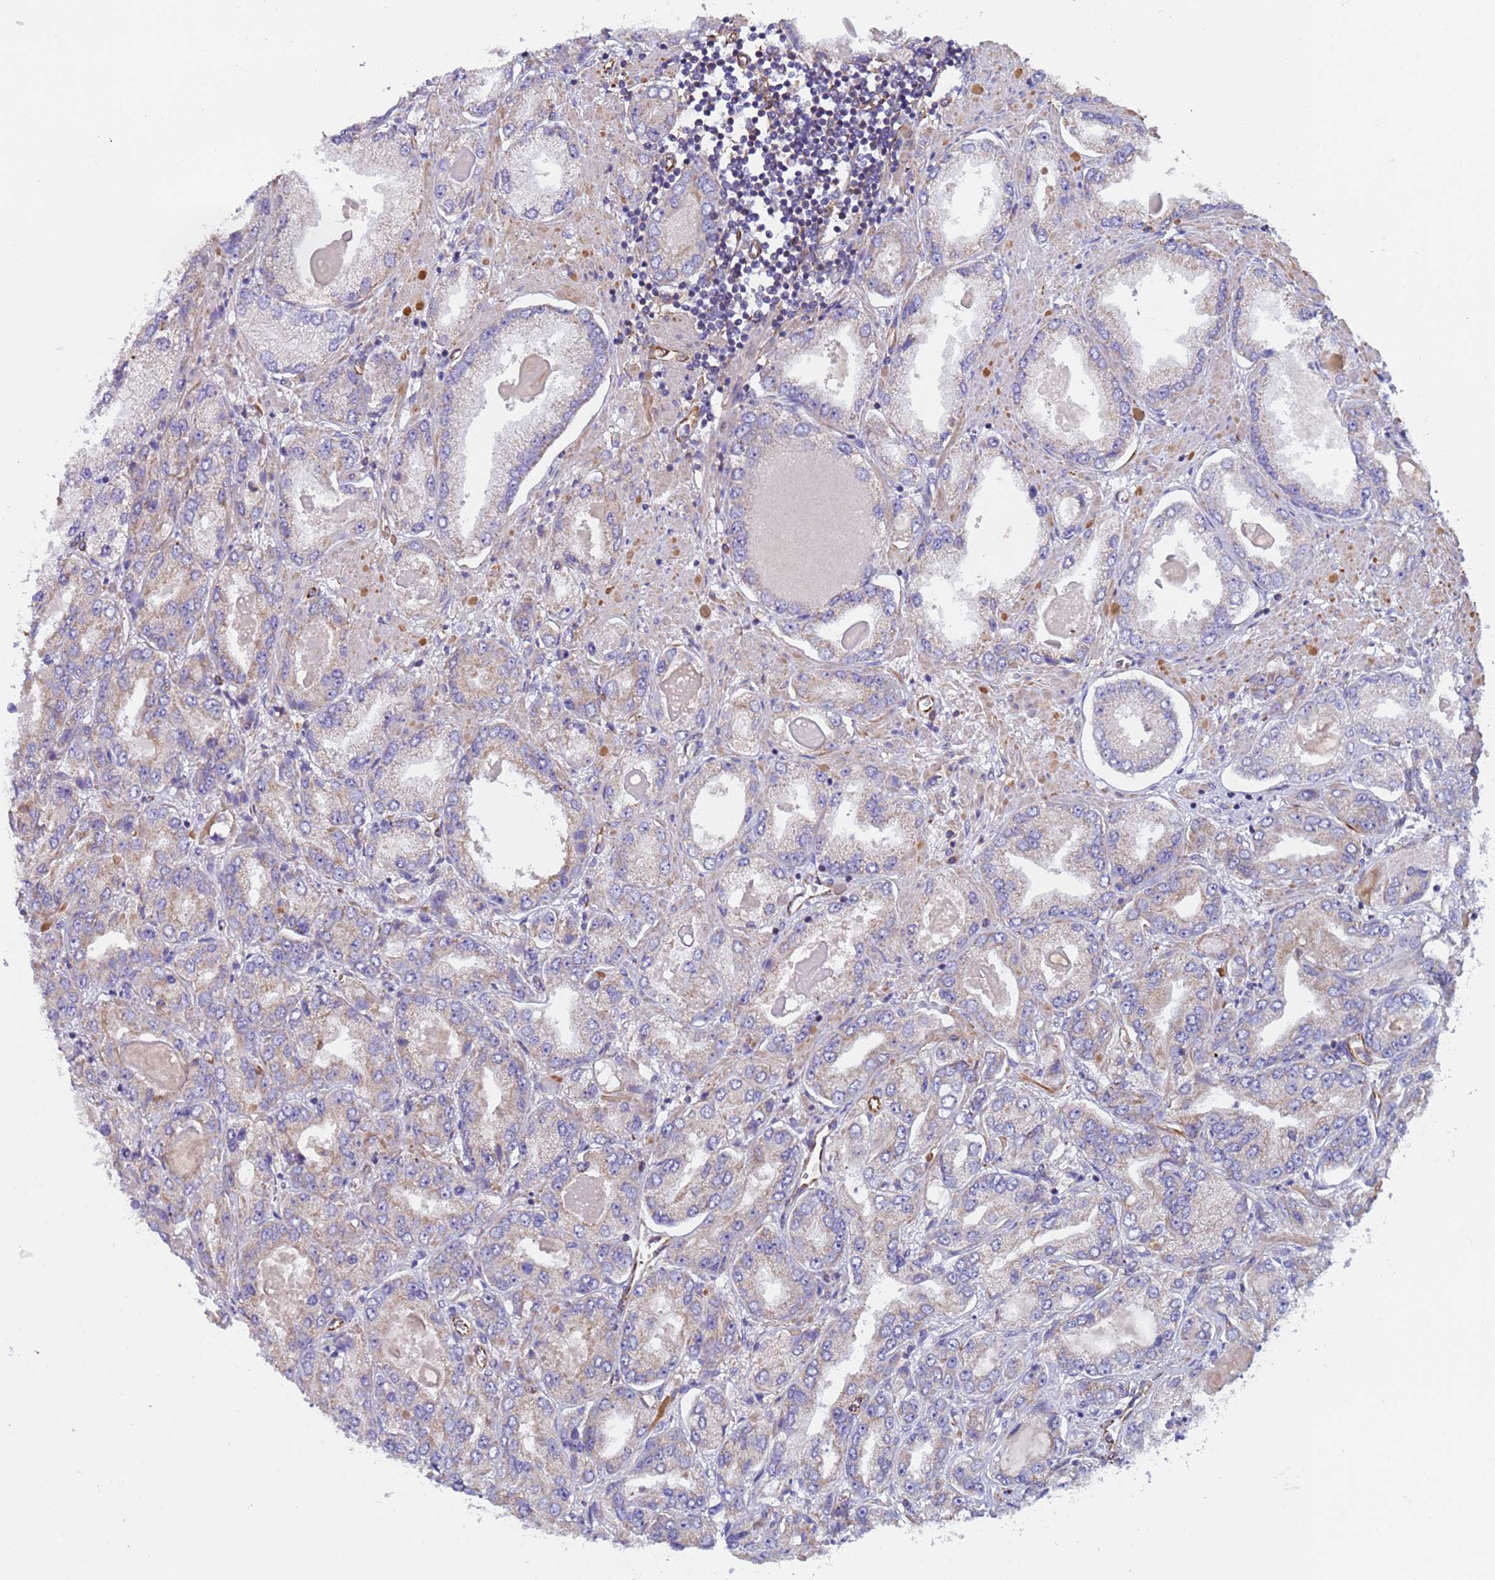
{"staining": {"intensity": "negative", "quantity": "none", "location": "none"}, "tissue": "prostate cancer", "cell_type": "Tumor cells", "image_type": "cancer", "snomed": [{"axis": "morphology", "description": "Adenocarcinoma, High grade"}, {"axis": "topography", "description": "Prostate"}], "caption": "Immunohistochemical staining of prostate adenocarcinoma (high-grade) reveals no significant staining in tumor cells.", "gene": "NUDT12", "patient": {"sex": "male", "age": 68}}